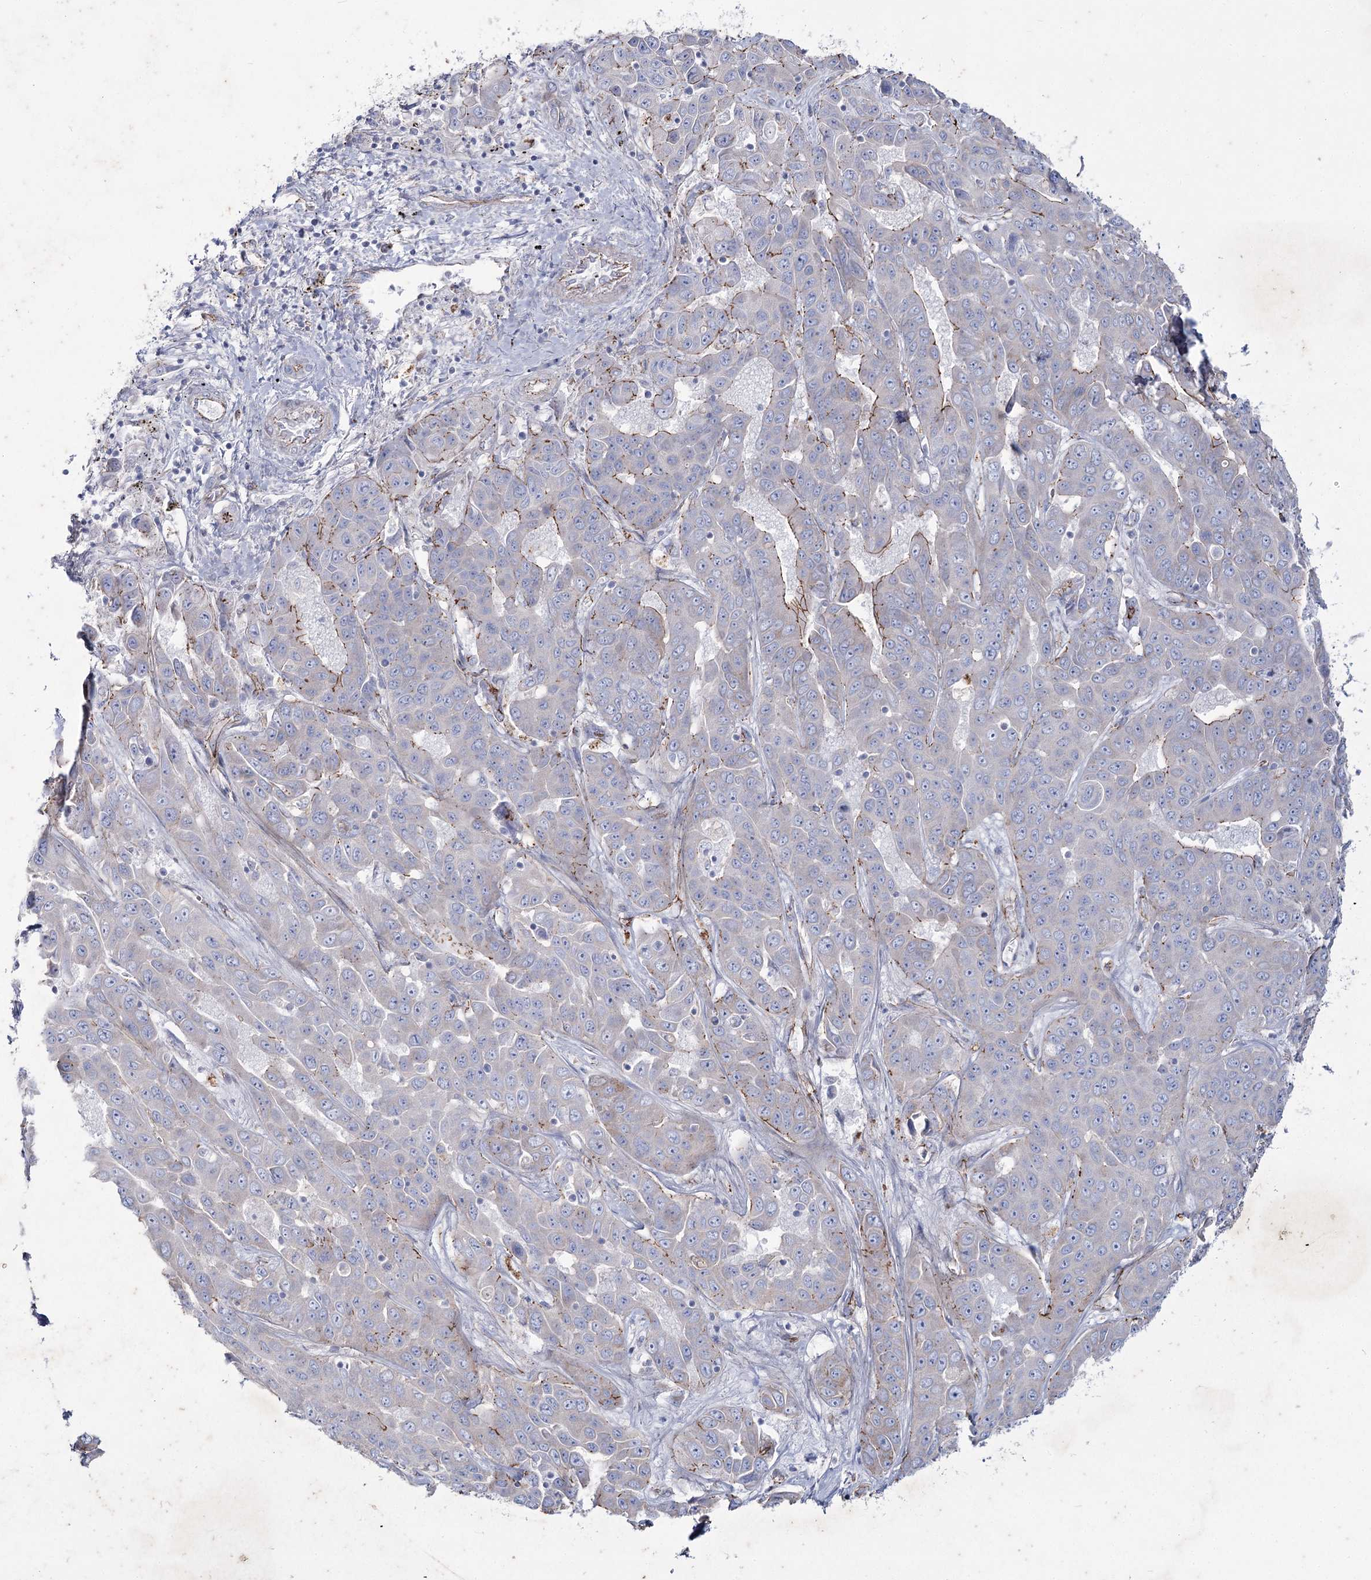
{"staining": {"intensity": "moderate", "quantity": "<25%", "location": "cytoplasmic/membranous"}, "tissue": "liver cancer", "cell_type": "Tumor cells", "image_type": "cancer", "snomed": [{"axis": "morphology", "description": "Cholangiocarcinoma"}, {"axis": "topography", "description": "Liver"}], "caption": "Human liver cancer (cholangiocarcinoma) stained for a protein (brown) reveals moderate cytoplasmic/membranous positive staining in approximately <25% of tumor cells.", "gene": "LDLRAD3", "patient": {"sex": "female", "age": 52}}